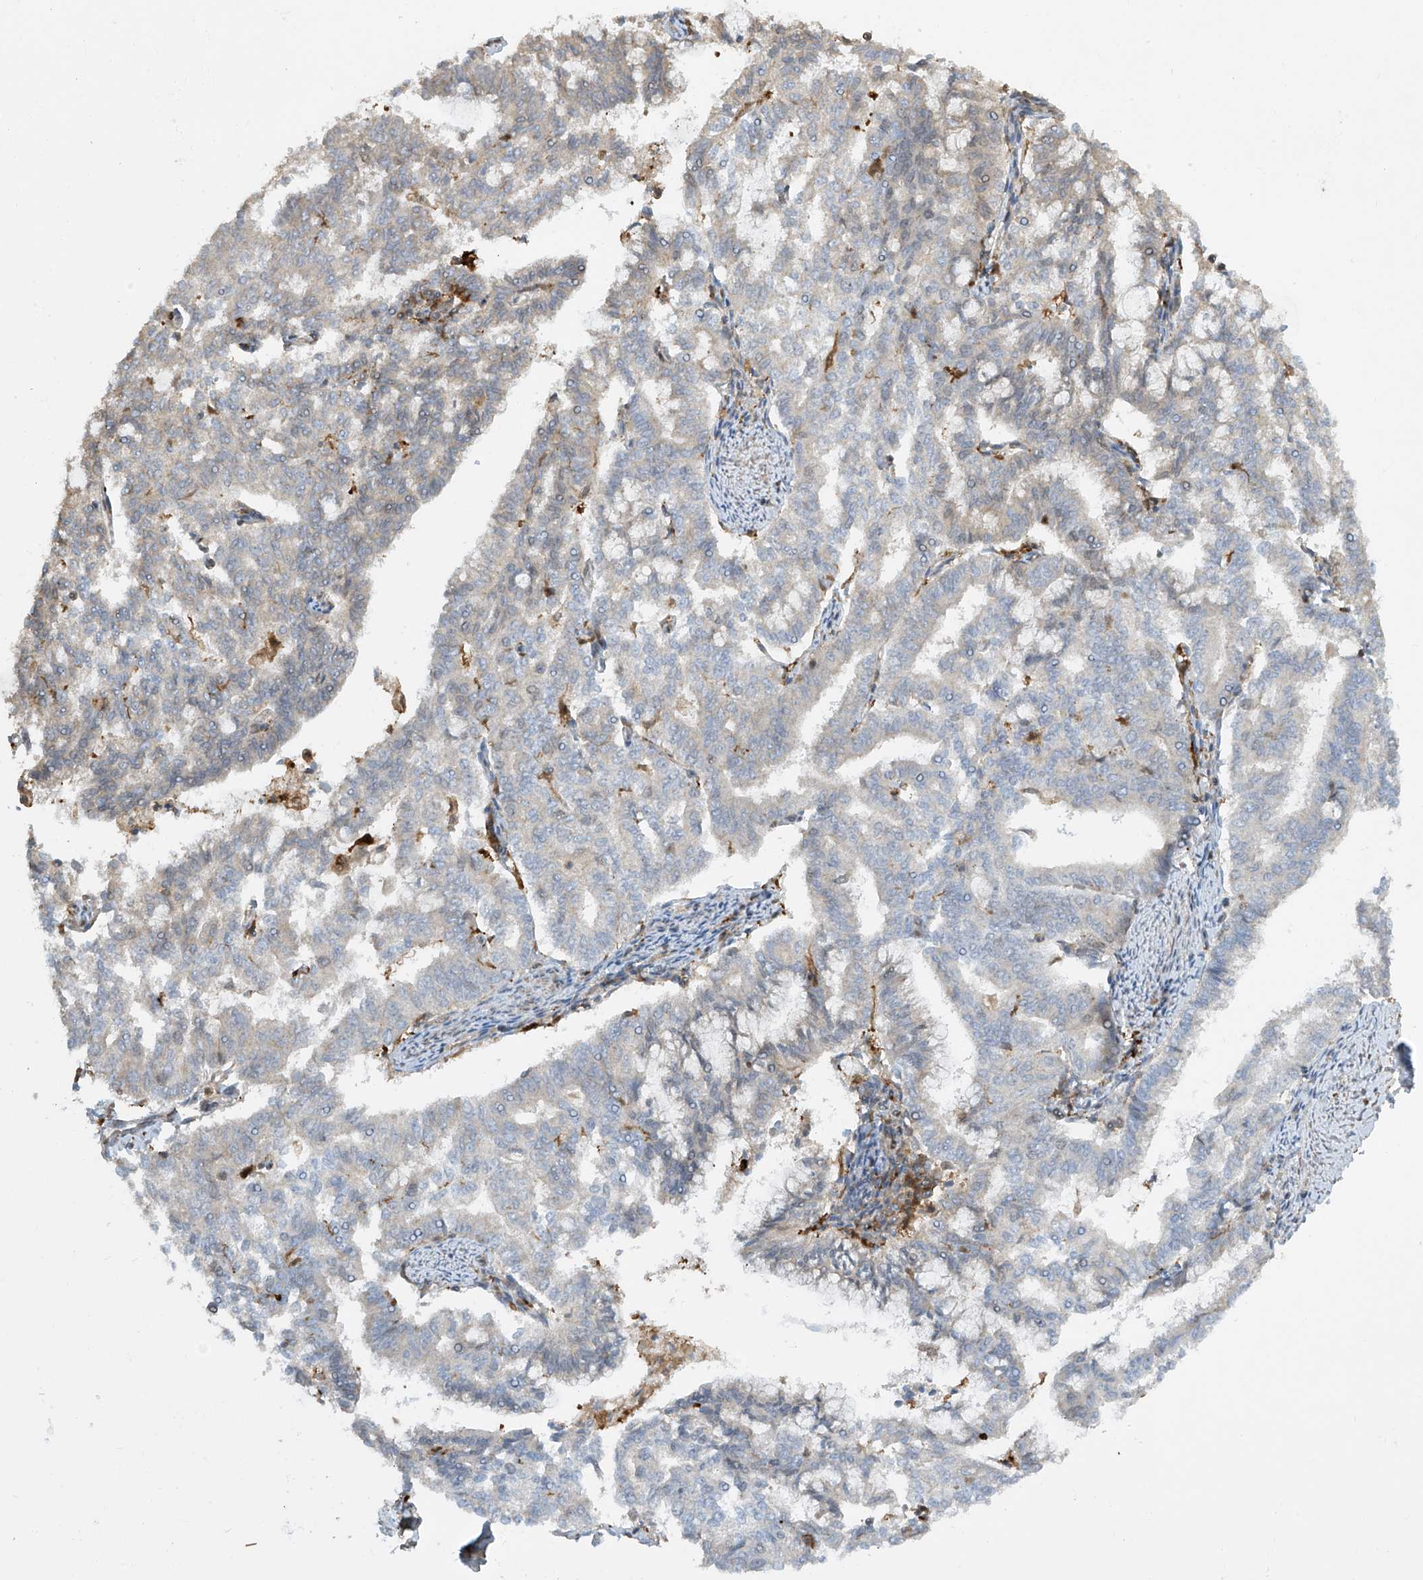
{"staining": {"intensity": "negative", "quantity": "none", "location": "none"}, "tissue": "endometrial cancer", "cell_type": "Tumor cells", "image_type": "cancer", "snomed": [{"axis": "morphology", "description": "Adenocarcinoma, NOS"}, {"axis": "topography", "description": "Endometrium"}], "caption": "This micrograph is of adenocarcinoma (endometrial) stained with immunohistochemistry to label a protein in brown with the nuclei are counter-stained blue. There is no positivity in tumor cells.", "gene": "ATAD2B", "patient": {"sex": "female", "age": 79}}